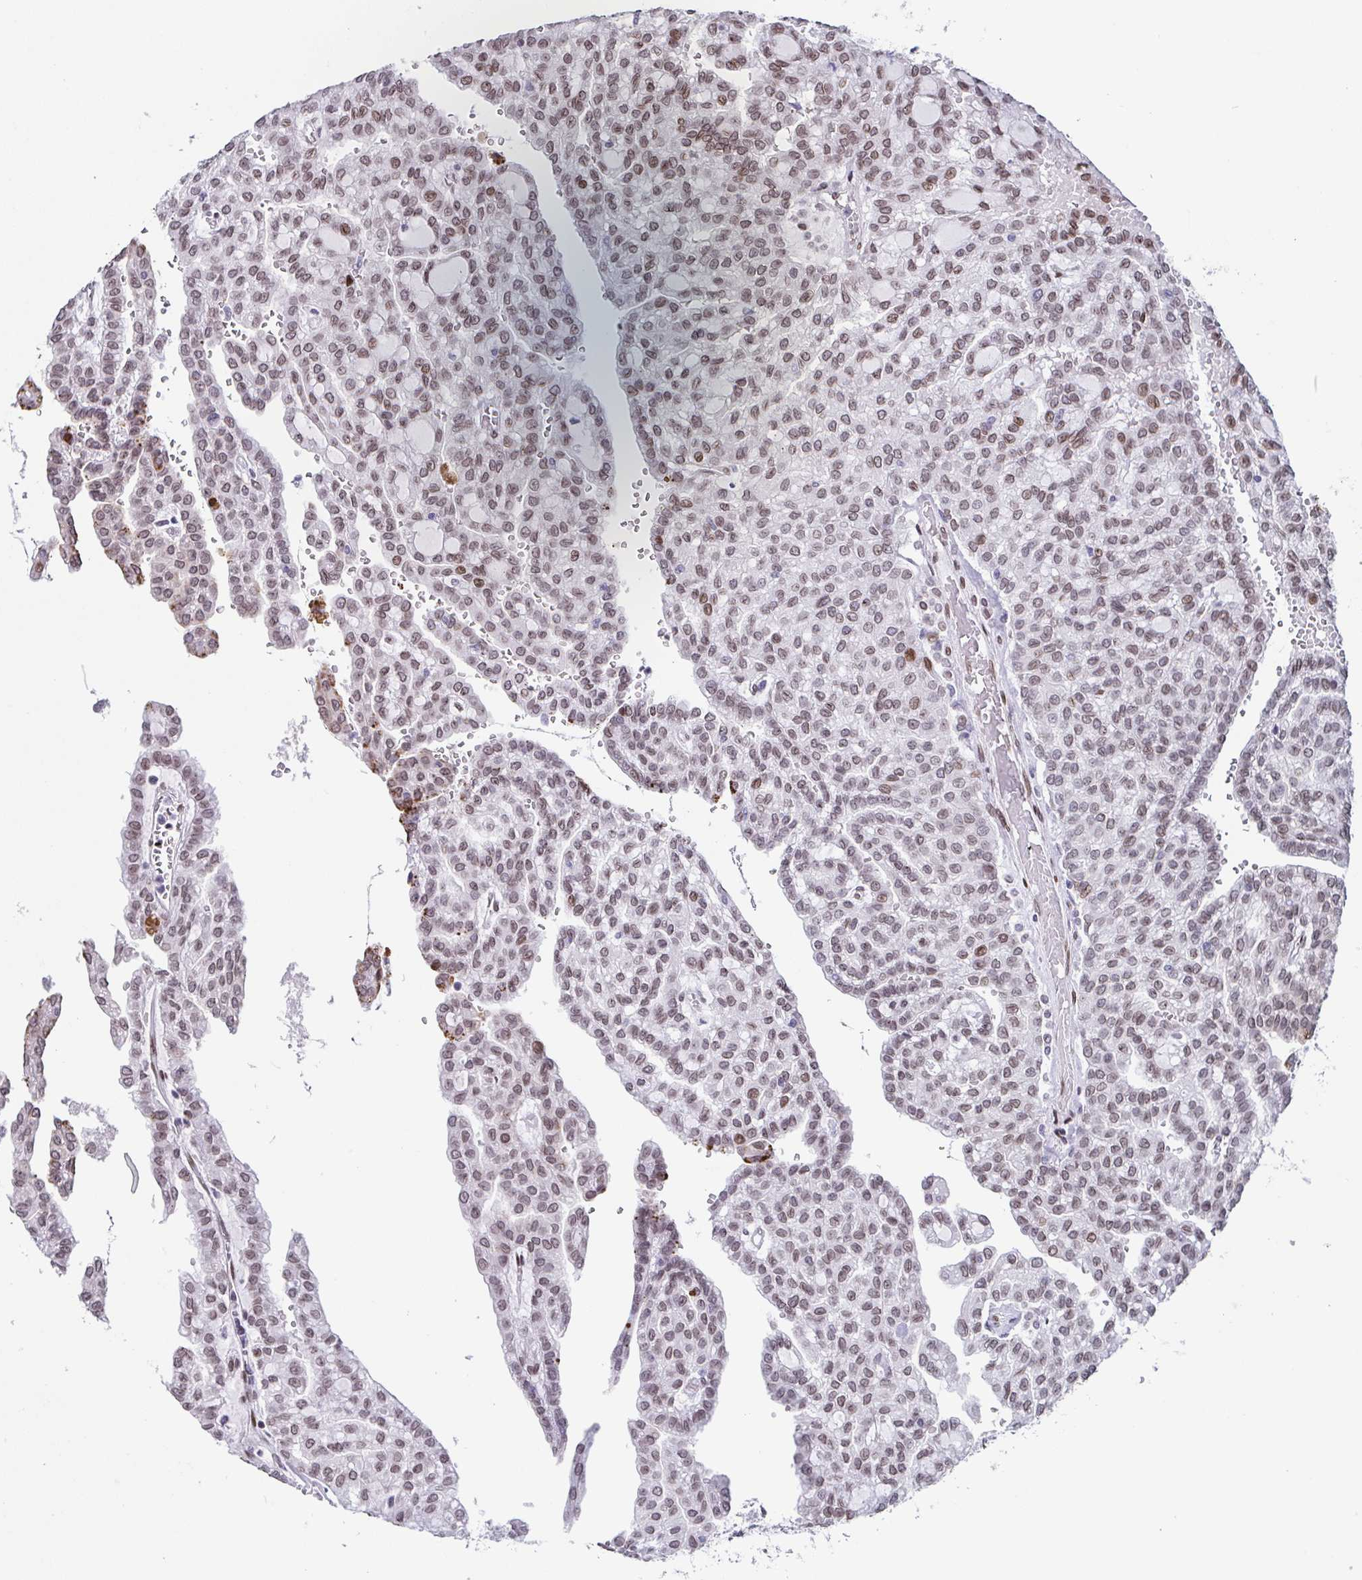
{"staining": {"intensity": "moderate", "quantity": "25%-75%", "location": "nuclear"}, "tissue": "renal cancer", "cell_type": "Tumor cells", "image_type": "cancer", "snomed": [{"axis": "morphology", "description": "Adenocarcinoma, NOS"}, {"axis": "topography", "description": "Kidney"}], "caption": "Brown immunohistochemical staining in renal cancer (adenocarcinoma) demonstrates moderate nuclear staining in approximately 25%-75% of tumor cells.", "gene": "RB1", "patient": {"sex": "male", "age": 63}}